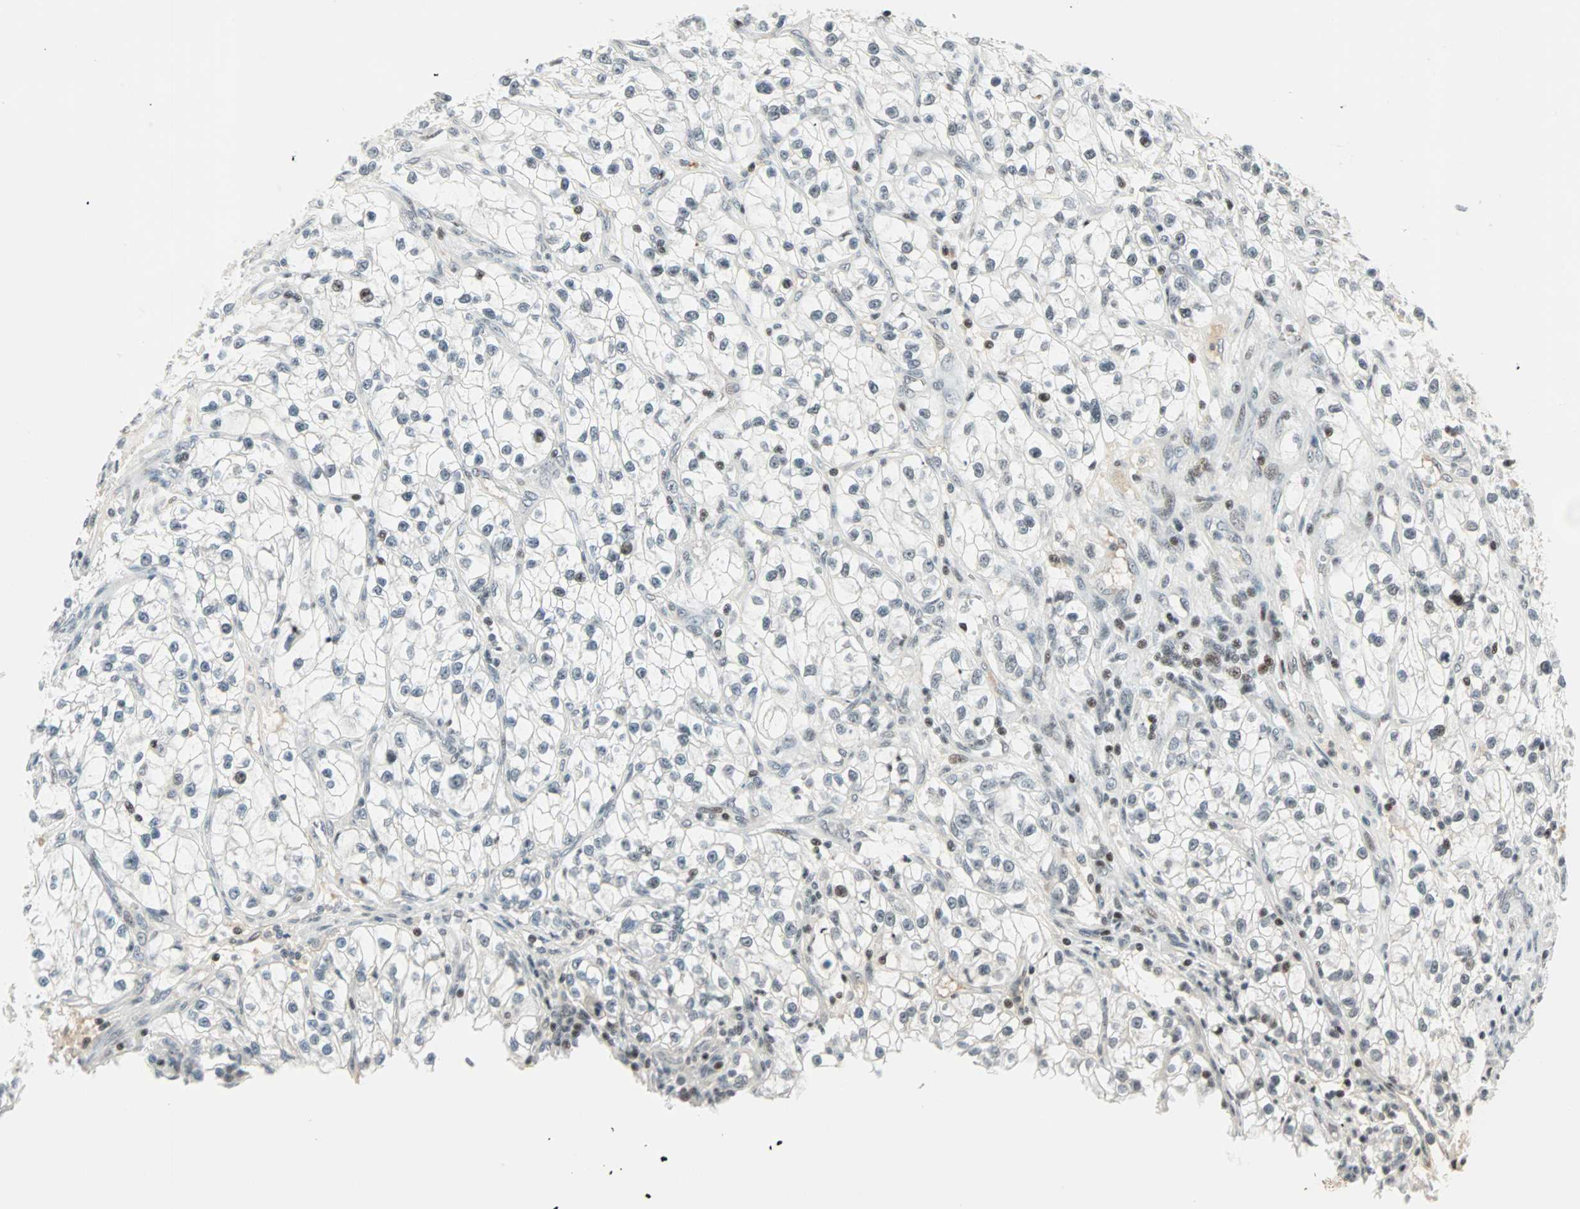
{"staining": {"intensity": "weak", "quantity": "<25%", "location": "nuclear"}, "tissue": "renal cancer", "cell_type": "Tumor cells", "image_type": "cancer", "snomed": [{"axis": "morphology", "description": "Adenocarcinoma, NOS"}, {"axis": "topography", "description": "Kidney"}], "caption": "The image displays no staining of tumor cells in renal cancer.", "gene": "SIN3A", "patient": {"sex": "female", "age": 57}}